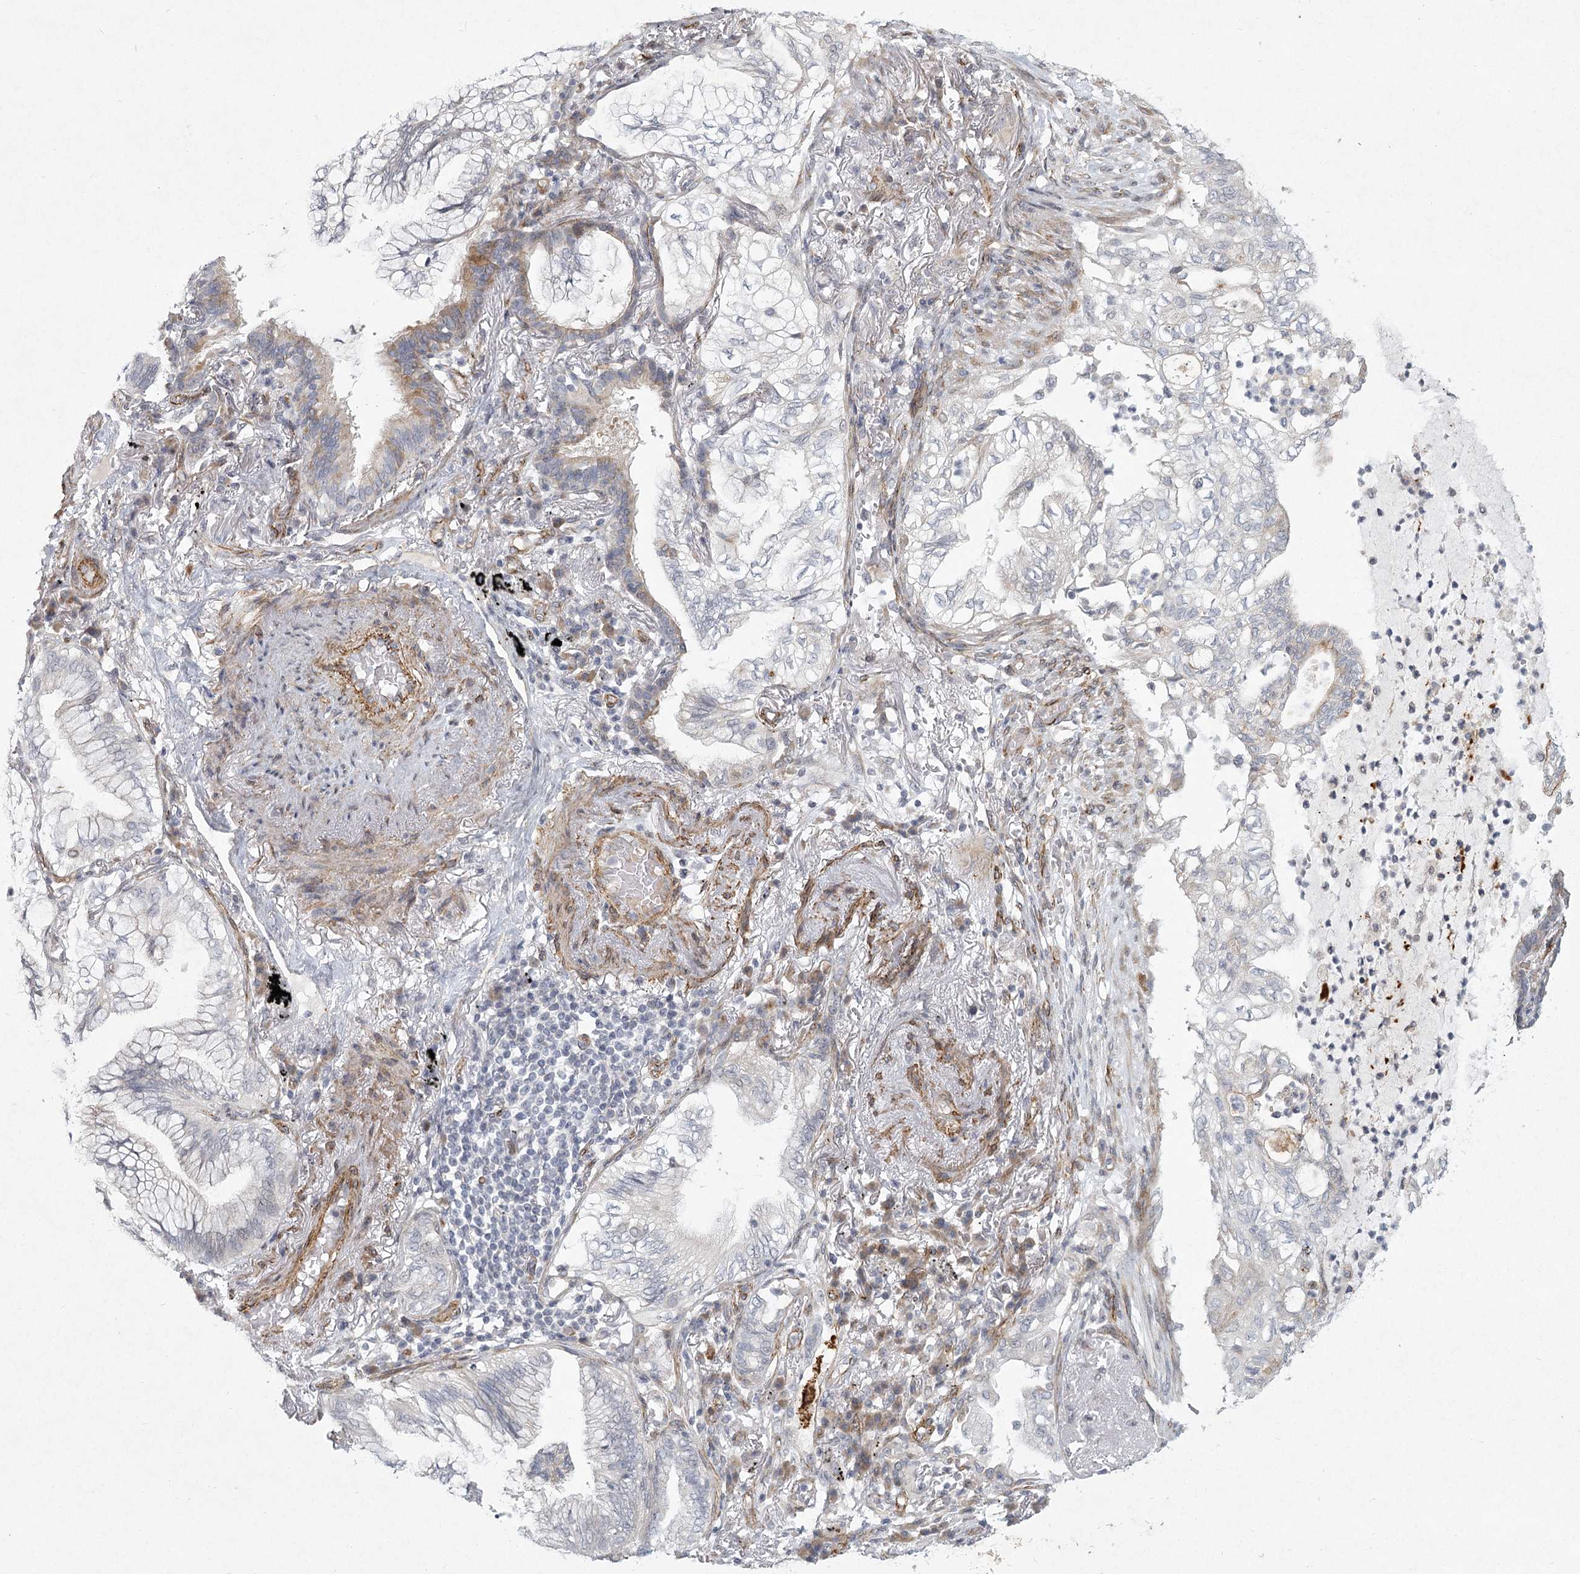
{"staining": {"intensity": "negative", "quantity": "none", "location": "none"}, "tissue": "lung cancer", "cell_type": "Tumor cells", "image_type": "cancer", "snomed": [{"axis": "morphology", "description": "Adenocarcinoma, NOS"}, {"axis": "topography", "description": "Lung"}], "caption": "This image is of lung cancer (adenocarcinoma) stained with immunohistochemistry to label a protein in brown with the nuclei are counter-stained blue. There is no positivity in tumor cells.", "gene": "MEPE", "patient": {"sex": "female", "age": 70}}